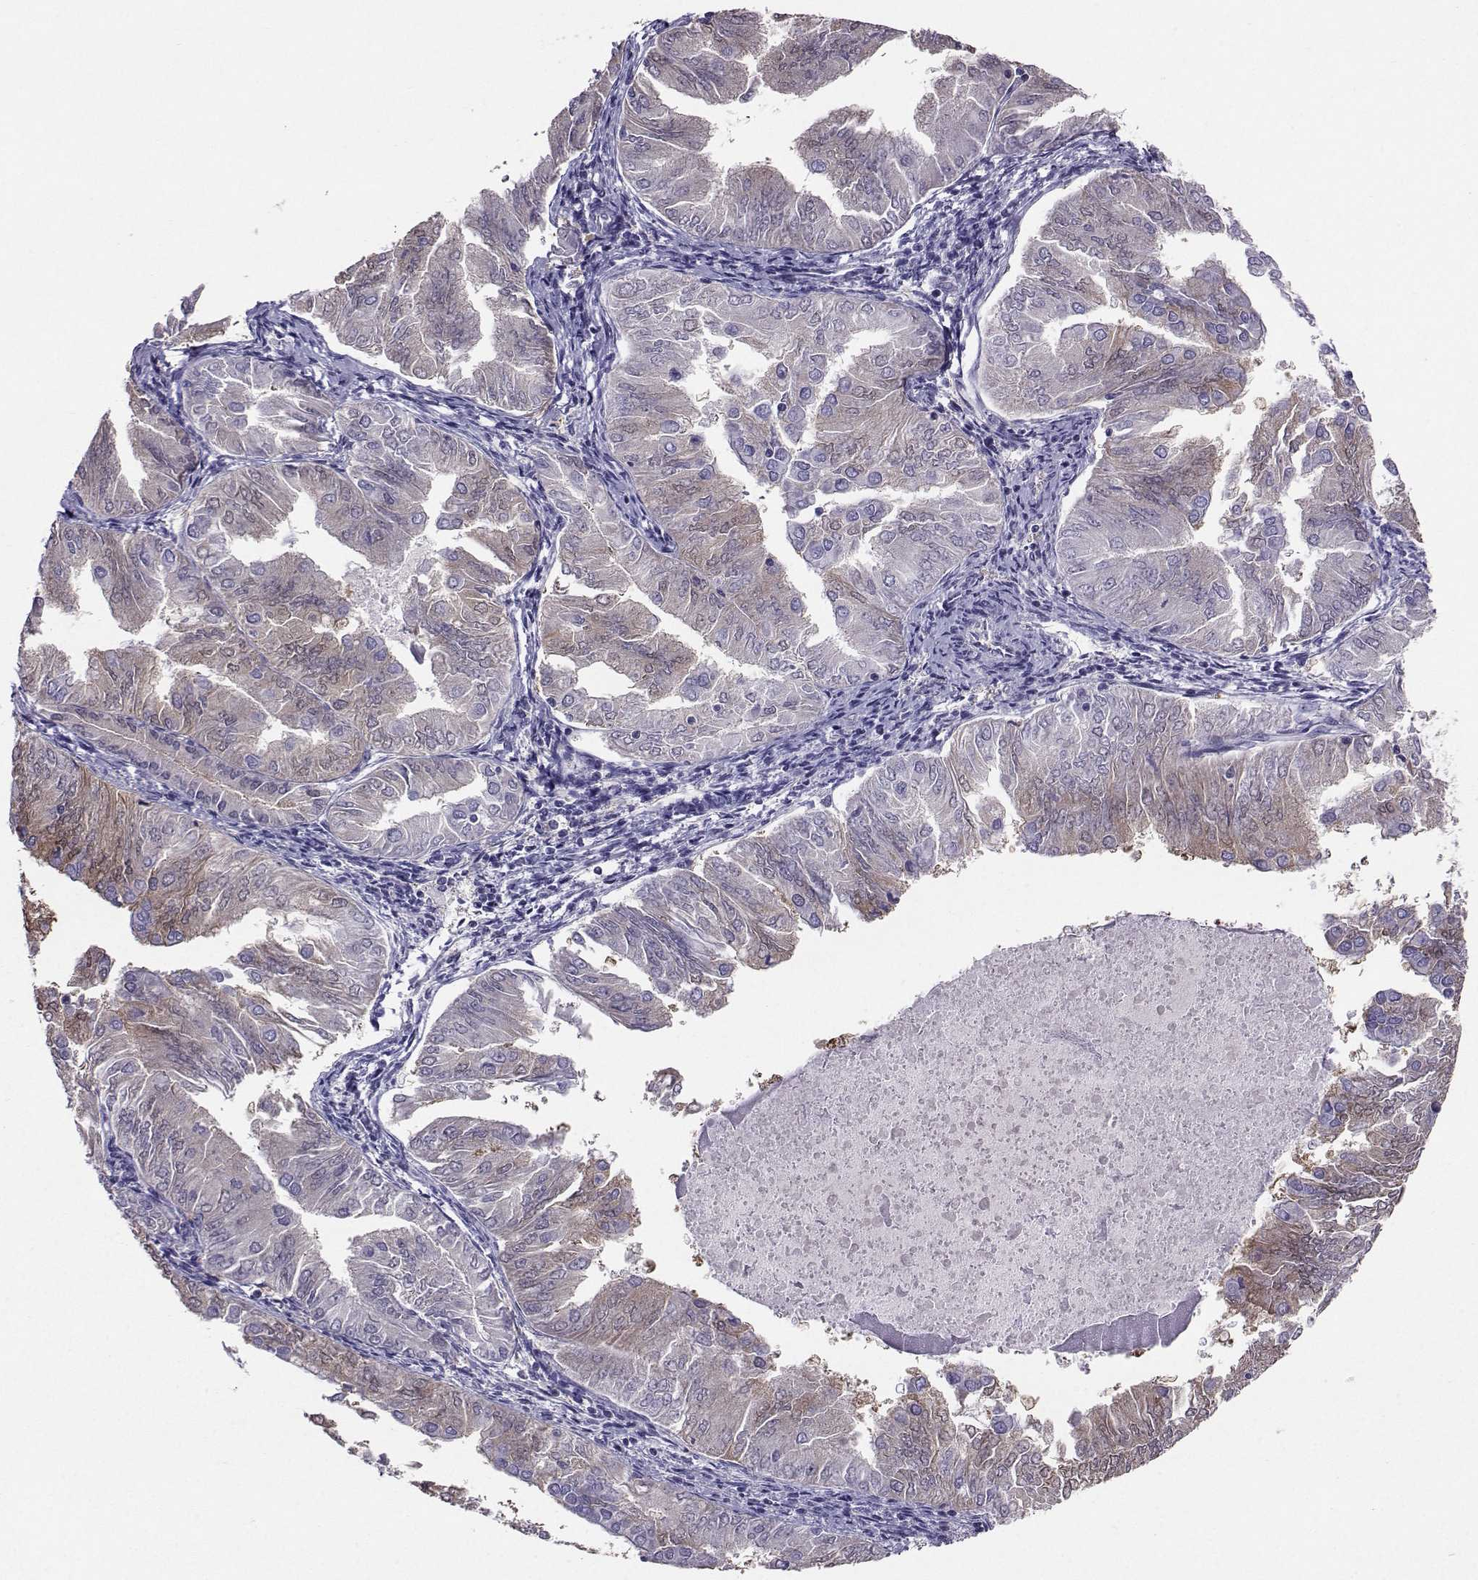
{"staining": {"intensity": "negative", "quantity": "none", "location": "none"}, "tissue": "endometrial cancer", "cell_type": "Tumor cells", "image_type": "cancer", "snomed": [{"axis": "morphology", "description": "Adenocarcinoma, NOS"}, {"axis": "topography", "description": "Endometrium"}], "caption": "The immunohistochemistry (IHC) photomicrograph has no significant expression in tumor cells of endometrial cancer (adenocarcinoma) tissue. Nuclei are stained in blue.", "gene": "PGK1", "patient": {"sex": "female", "age": 53}}